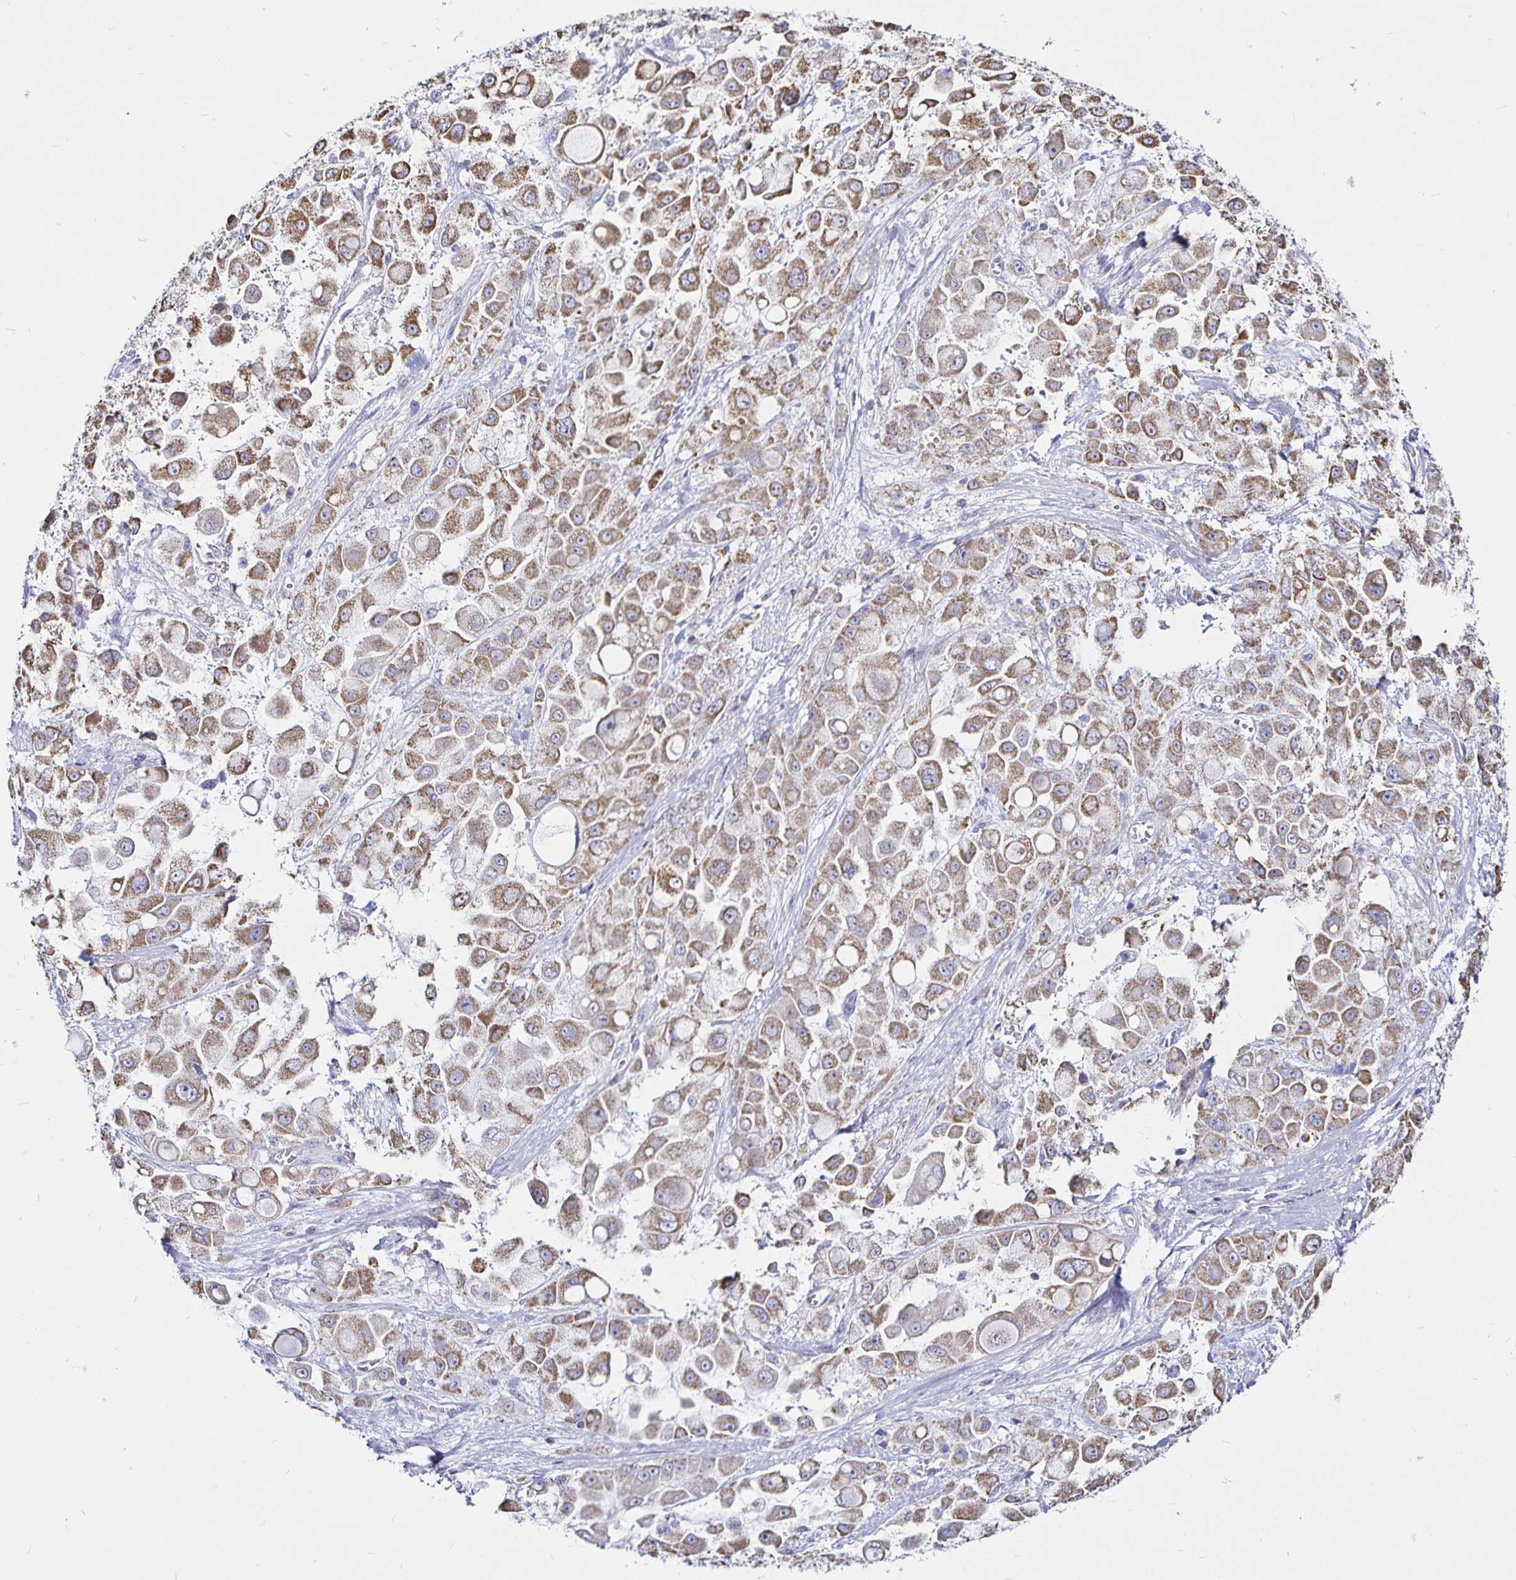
{"staining": {"intensity": "weak", "quantity": ">75%", "location": "cytoplasmic/membranous"}, "tissue": "stomach cancer", "cell_type": "Tumor cells", "image_type": "cancer", "snomed": [{"axis": "morphology", "description": "Adenocarcinoma, NOS"}, {"axis": "topography", "description": "Stomach"}], "caption": "Stomach adenocarcinoma stained for a protein displays weak cytoplasmic/membranous positivity in tumor cells.", "gene": "PGAM2", "patient": {"sex": "female", "age": 76}}